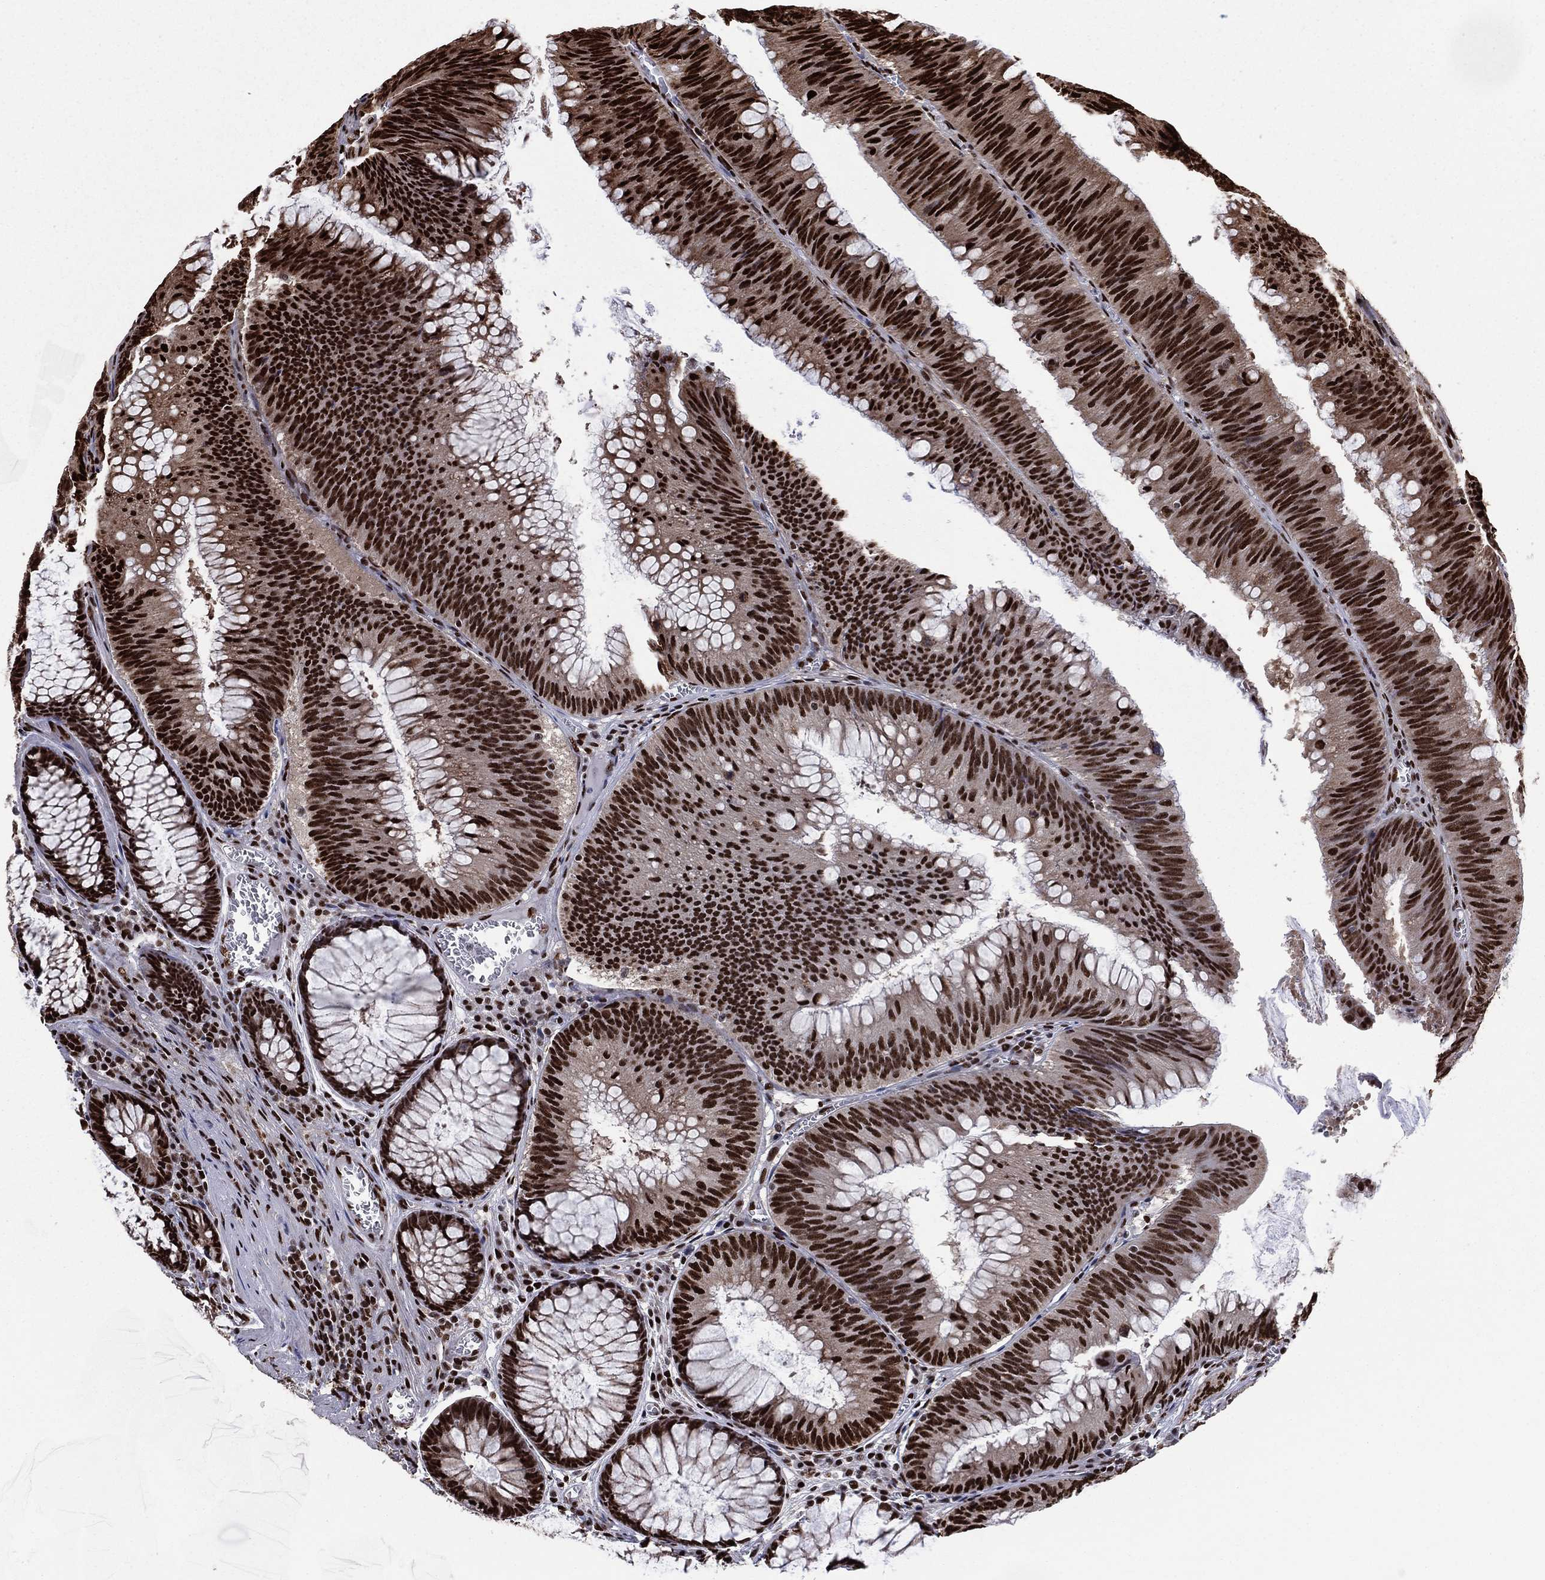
{"staining": {"intensity": "strong", "quantity": ">75%", "location": "nuclear"}, "tissue": "colorectal cancer", "cell_type": "Tumor cells", "image_type": "cancer", "snomed": [{"axis": "morphology", "description": "Adenocarcinoma, NOS"}, {"axis": "topography", "description": "Rectum"}], "caption": "About >75% of tumor cells in colorectal adenocarcinoma show strong nuclear protein positivity as visualized by brown immunohistochemical staining.", "gene": "TP53BP1", "patient": {"sex": "female", "age": 72}}